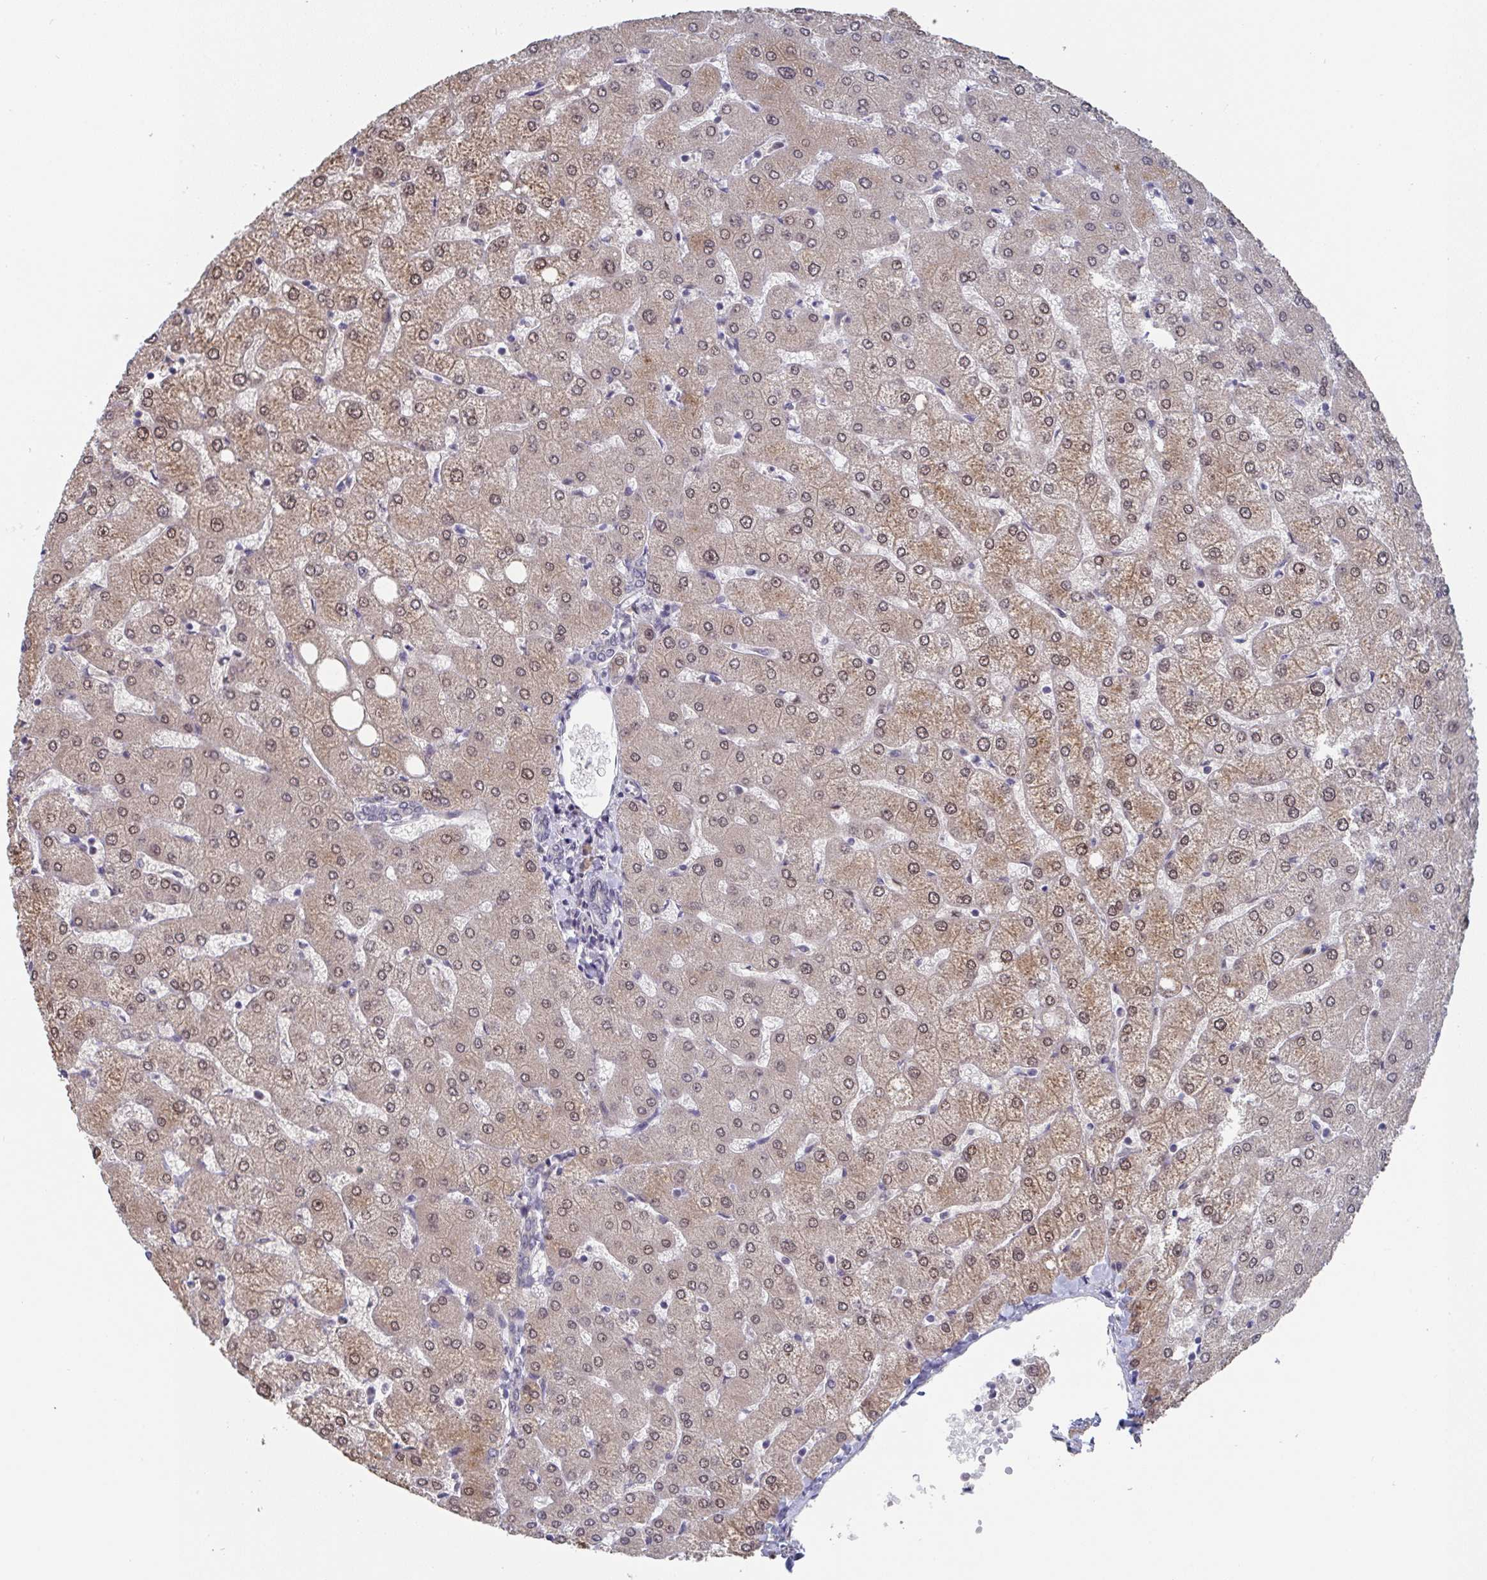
{"staining": {"intensity": "negative", "quantity": "none", "location": "none"}, "tissue": "liver", "cell_type": "Cholangiocytes", "image_type": "normal", "snomed": [{"axis": "morphology", "description": "Normal tissue, NOS"}, {"axis": "topography", "description": "Liver"}], "caption": "Human liver stained for a protein using IHC exhibits no expression in cholangiocytes.", "gene": "JMJD1C", "patient": {"sex": "female", "age": 54}}